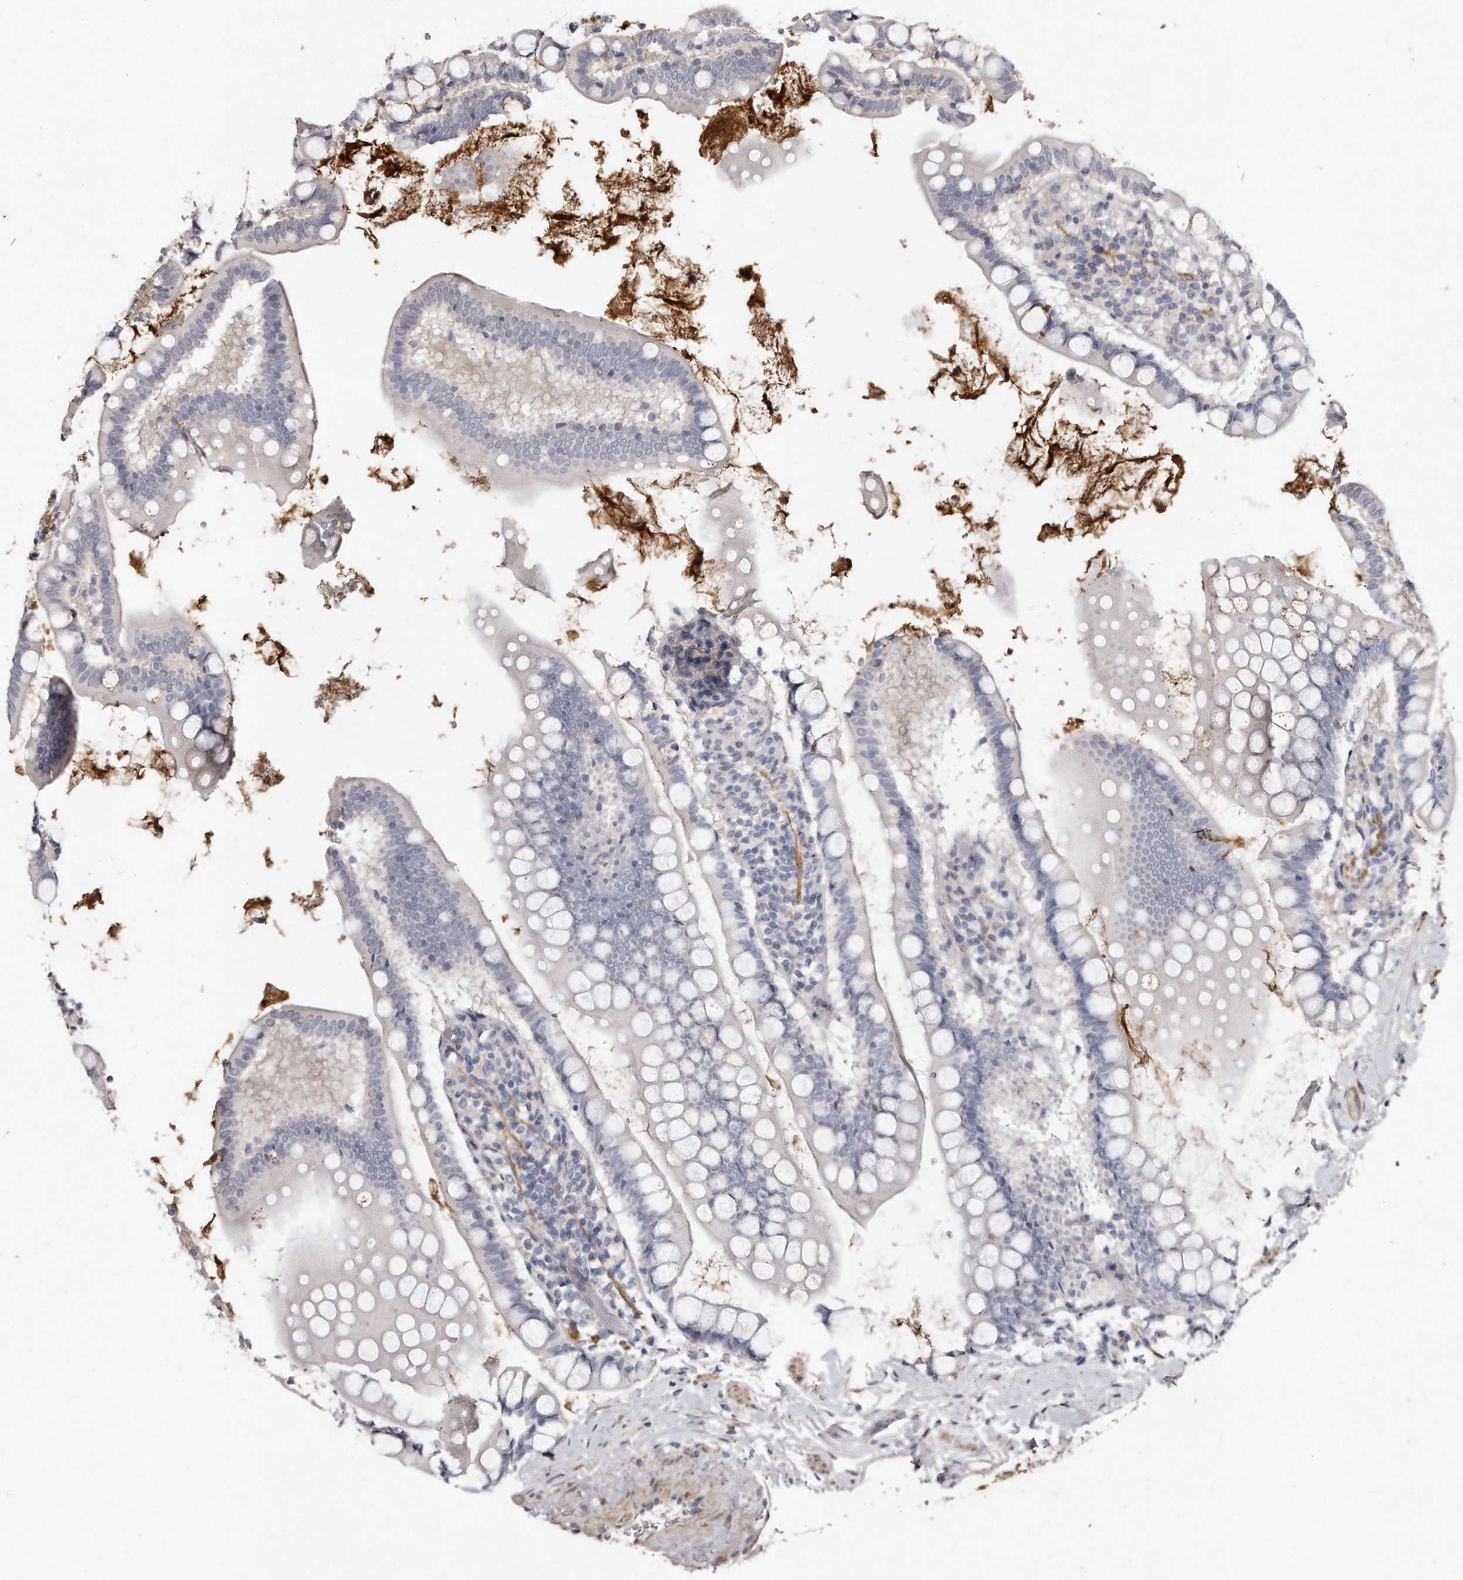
{"staining": {"intensity": "negative", "quantity": "none", "location": "none"}, "tissue": "small intestine", "cell_type": "Glandular cells", "image_type": "normal", "snomed": [{"axis": "morphology", "description": "Normal tissue, NOS"}, {"axis": "topography", "description": "Small intestine"}], "caption": "This micrograph is of benign small intestine stained with IHC to label a protein in brown with the nuclei are counter-stained blue. There is no staining in glandular cells. (IHC, brightfield microscopy, high magnification).", "gene": "LMOD1", "patient": {"sex": "female", "age": 84}}